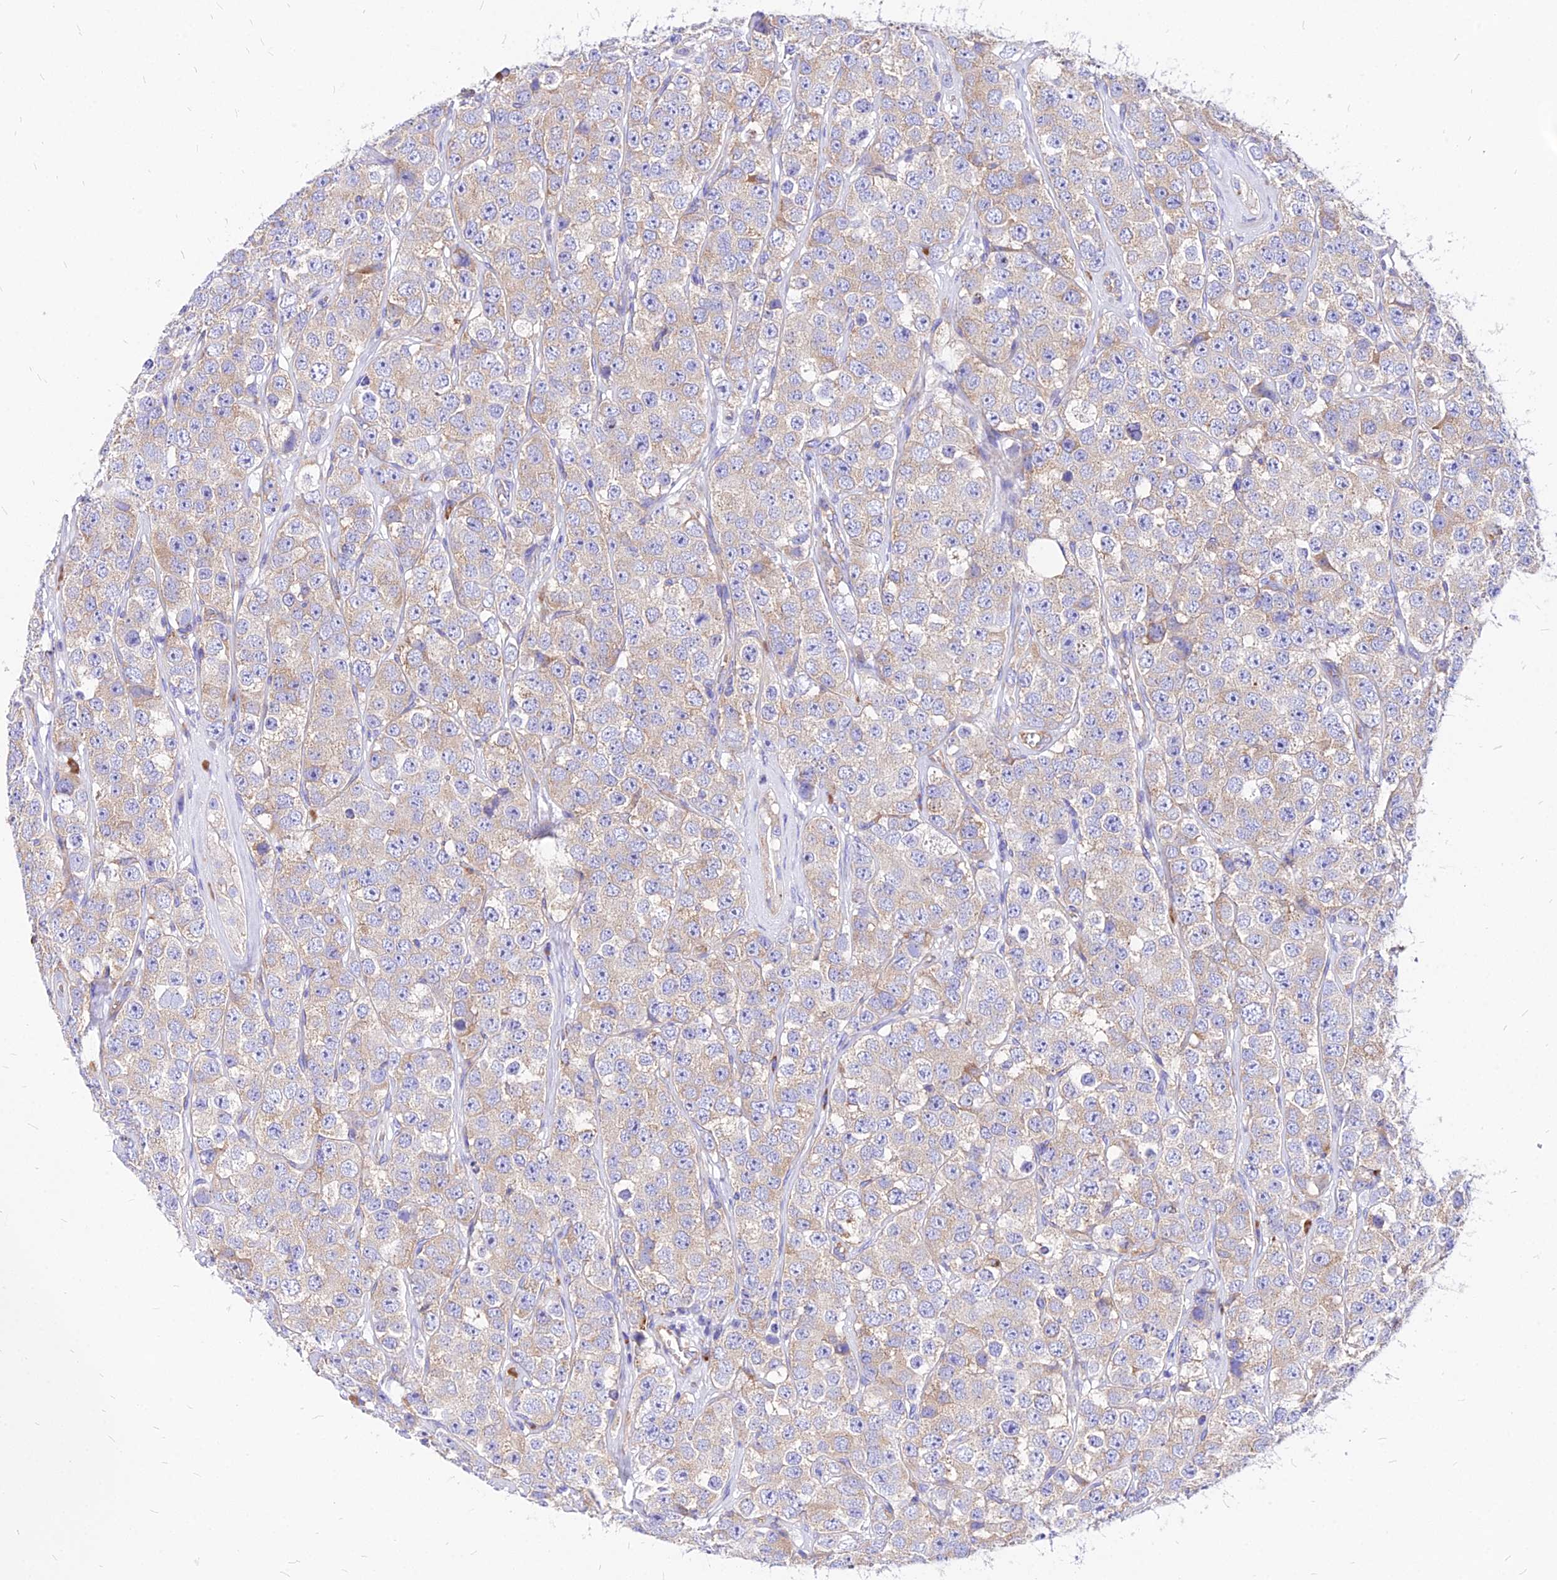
{"staining": {"intensity": "weak", "quantity": "25%-75%", "location": "cytoplasmic/membranous"}, "tissue": "testis cancer", "cell_type": "Tumor cells", "image_type": "cancer", "snomed": [{"axis": "morphology", "description": "Seminoma, NOS"}, {"axis": "topography", "description": "Testis"}], "caption": "Tumor cells show weak cytoplasmic/membranous expression in approximately 25%-75% of cells in seminoma (testis).", "gene": "RPL19", "patient": {"sex": "male", "age": 28}}